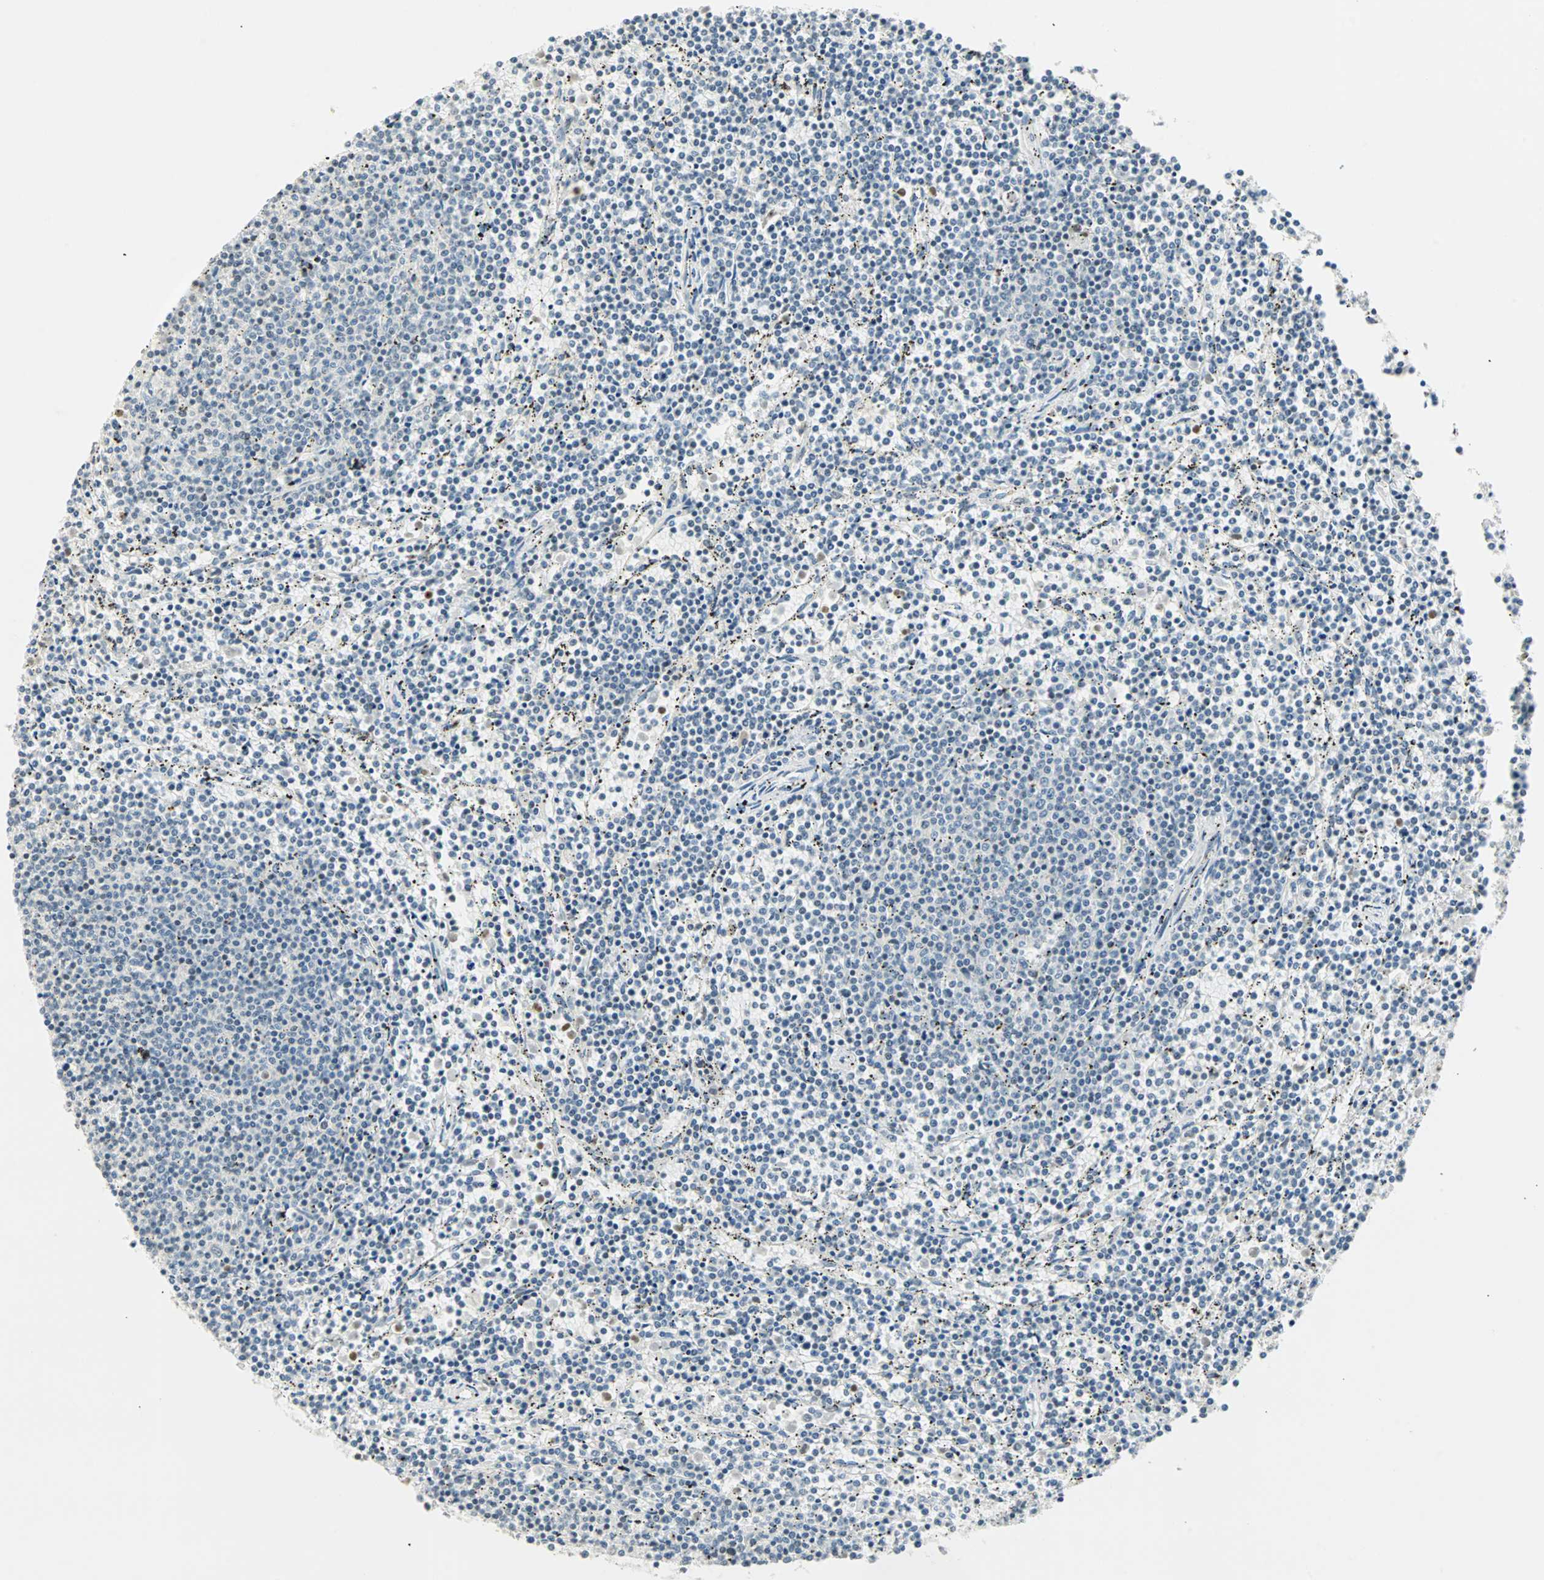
{"staining": {"intensity": "weak", "quantity": "<25%", "location": "nuclear"}, "tissue": "lymphoma", "cell_type": "Tumor cells", "image_type": "cancer", "snomed": [{"axis": "morphology", "description": "Malignant lymphoma, non-Hodgkin's type, Low grade"}, {"axis": "topography", "description": "Spleen"}], "caption": "Immunohistochemistry histopathology image of human lymphoma stained for a protein (brown), which shows no staining in tumor cells. (Stains: DAB immunohistochemistry with hematoxylin counter stain, Microscopy: brightfield microscopy at high magnification).", "gene": "SMAD3", "patient": {"sex": "female", "age": 50}}